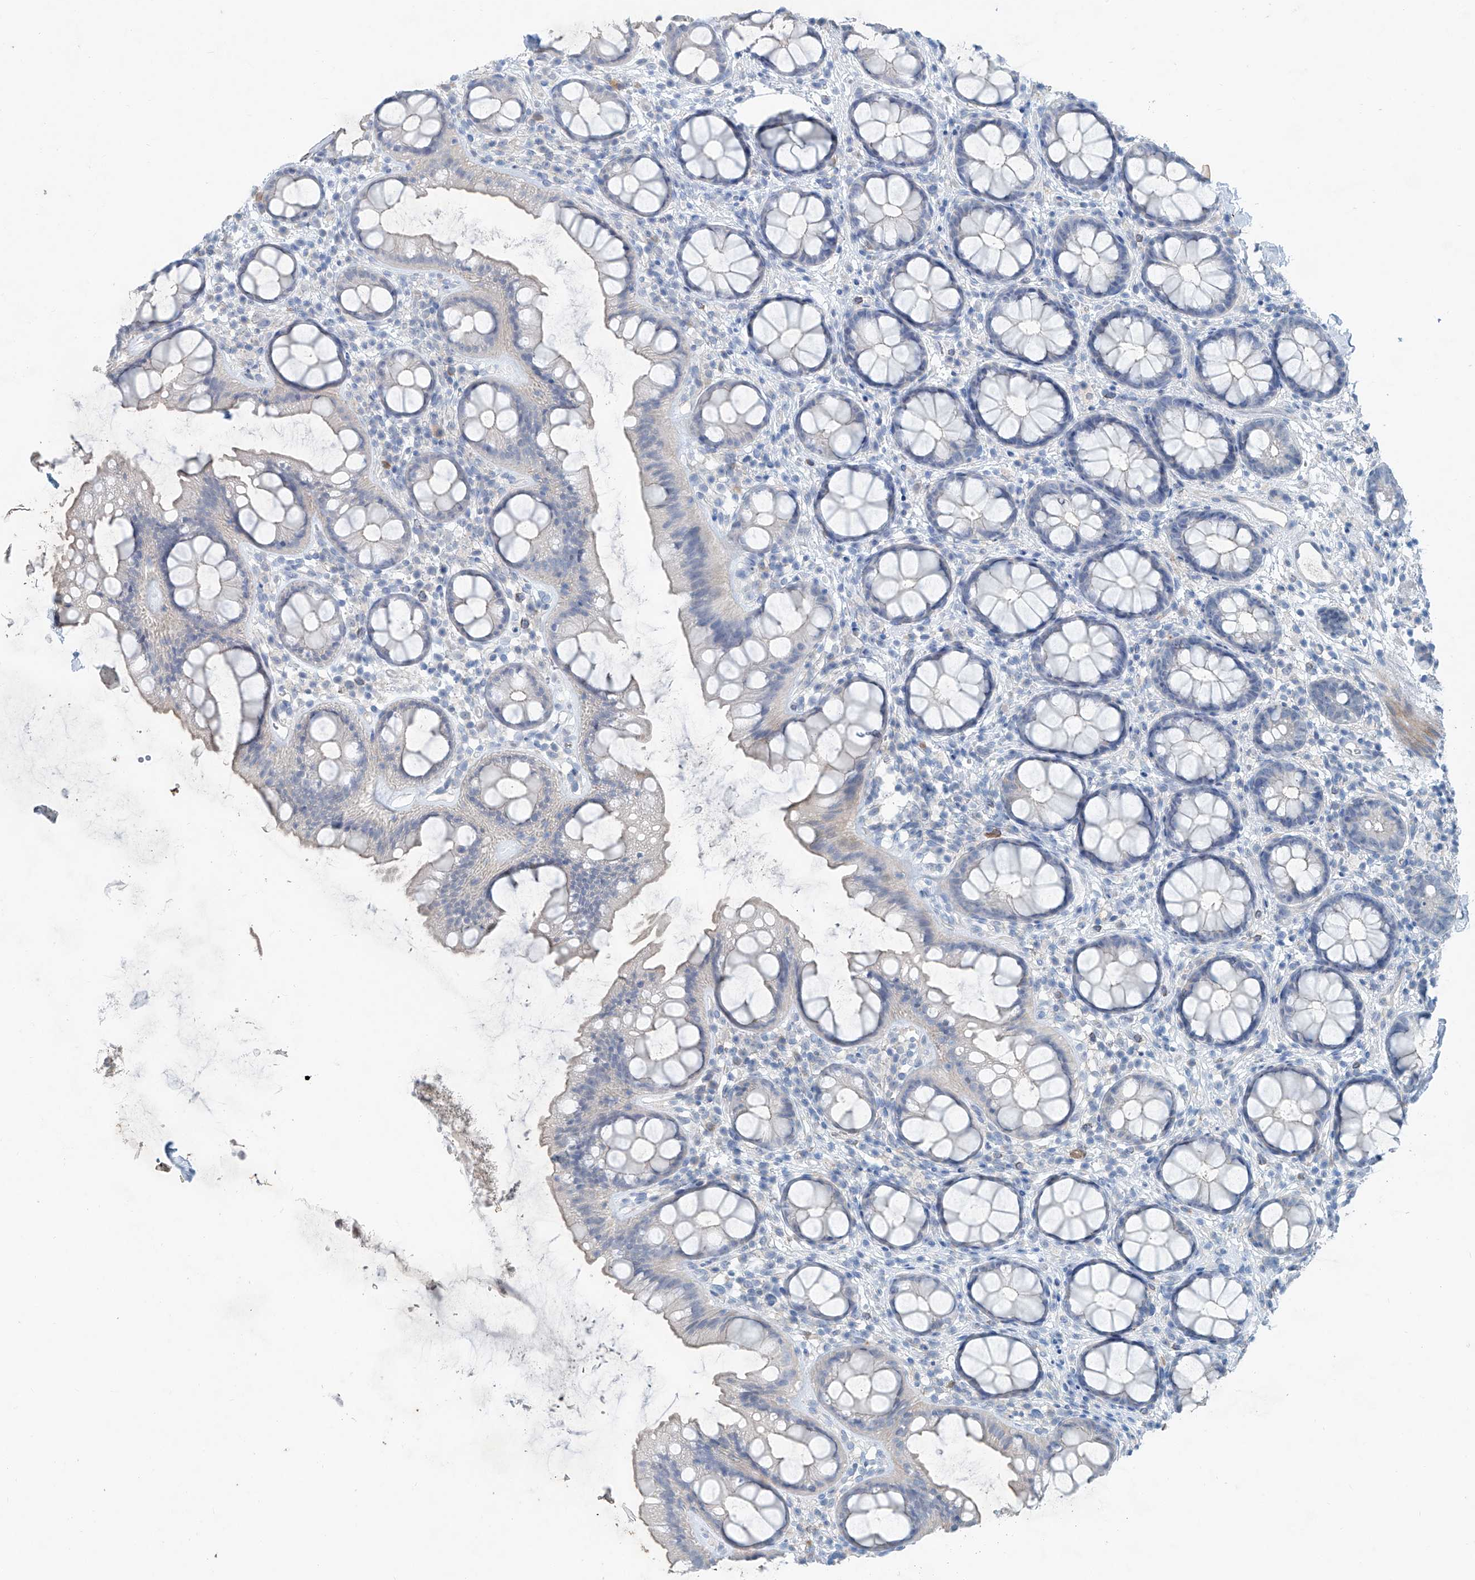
{"staining": {"intensity": "negative", "quantity": "none", "location": "none"}, "tissue": "rectum", "cell_type": "Glandular cells", "image_type": "normal", "snomed": [{"axis": "morphology", "description": "Normal tissue, NOS"}, {"axis": "topography", "description": "Rectum"}], "caption": "A high-resolution photomicrograph shows immunohistochemistry (IHC) staining of normal rectum, which shows no significant staining in glandular cells. (DAB immunohistochemistry, high magnification).", "gene": "ANKRD34A", "patient": {"sex": "female", "age": 65}}